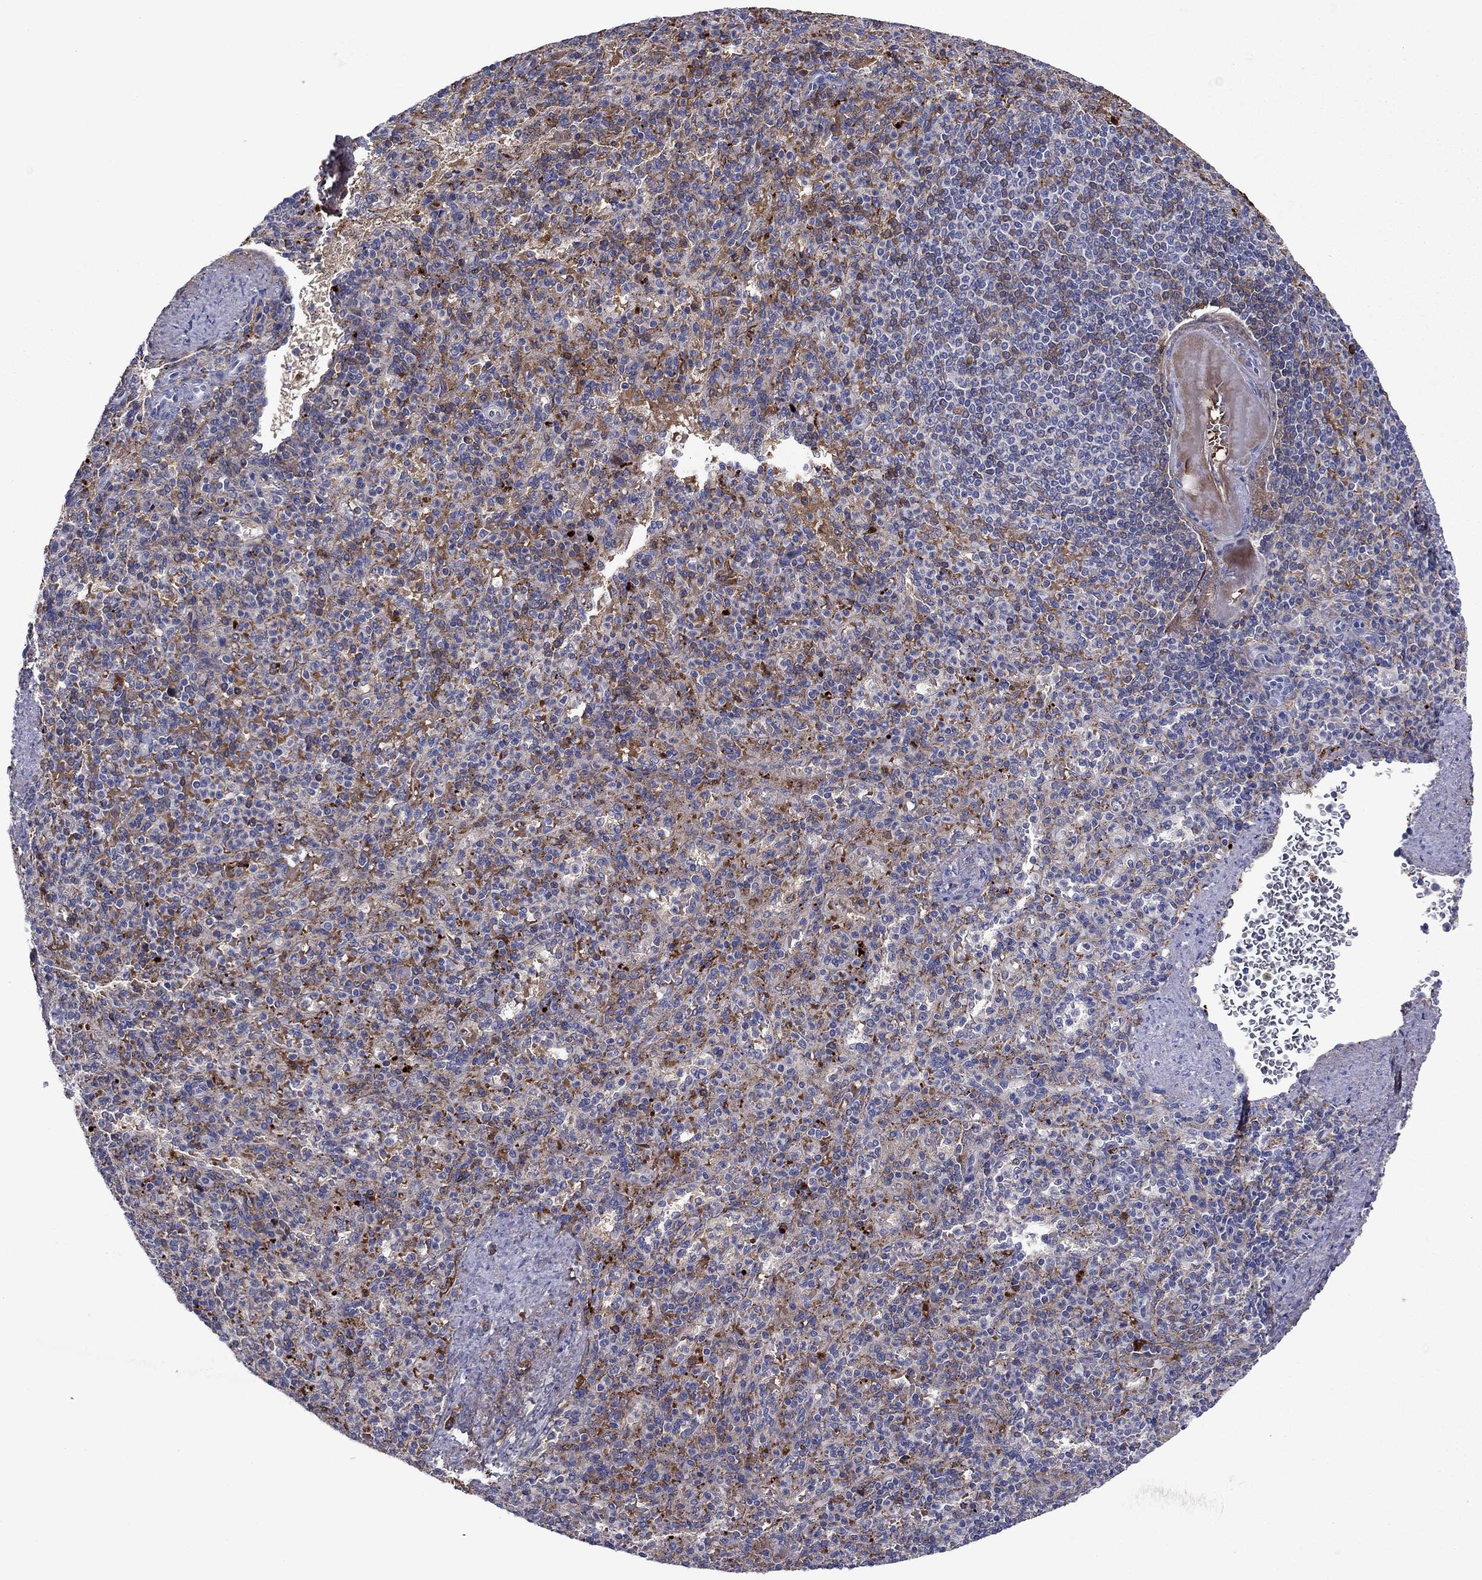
{"staining": {"intensity": "moderate", "quantity": "<25%", "location": "cytoplasmic/membranous"}, "tissue": "spleen", "cell_type": "Cells in red pulp", "image_type": "normal", "snomed": [{"axis": "morphology", "description": "Normal tissue, NOS"}, {"axis": "topography", "description": "Spleen"}], "caption": "Cells in red pulp demonstrate low levels of moderate cytoplasmic/membranous expression in about <25% of cells in normal human spleen. The staining was performed using DAB to visualize the protein expression in brown, while the nuclei were stained in blue with hematoxylin (Magnification: 20x).", "gene": "HPX", "patient": {"sex": "female", "age": 74}}